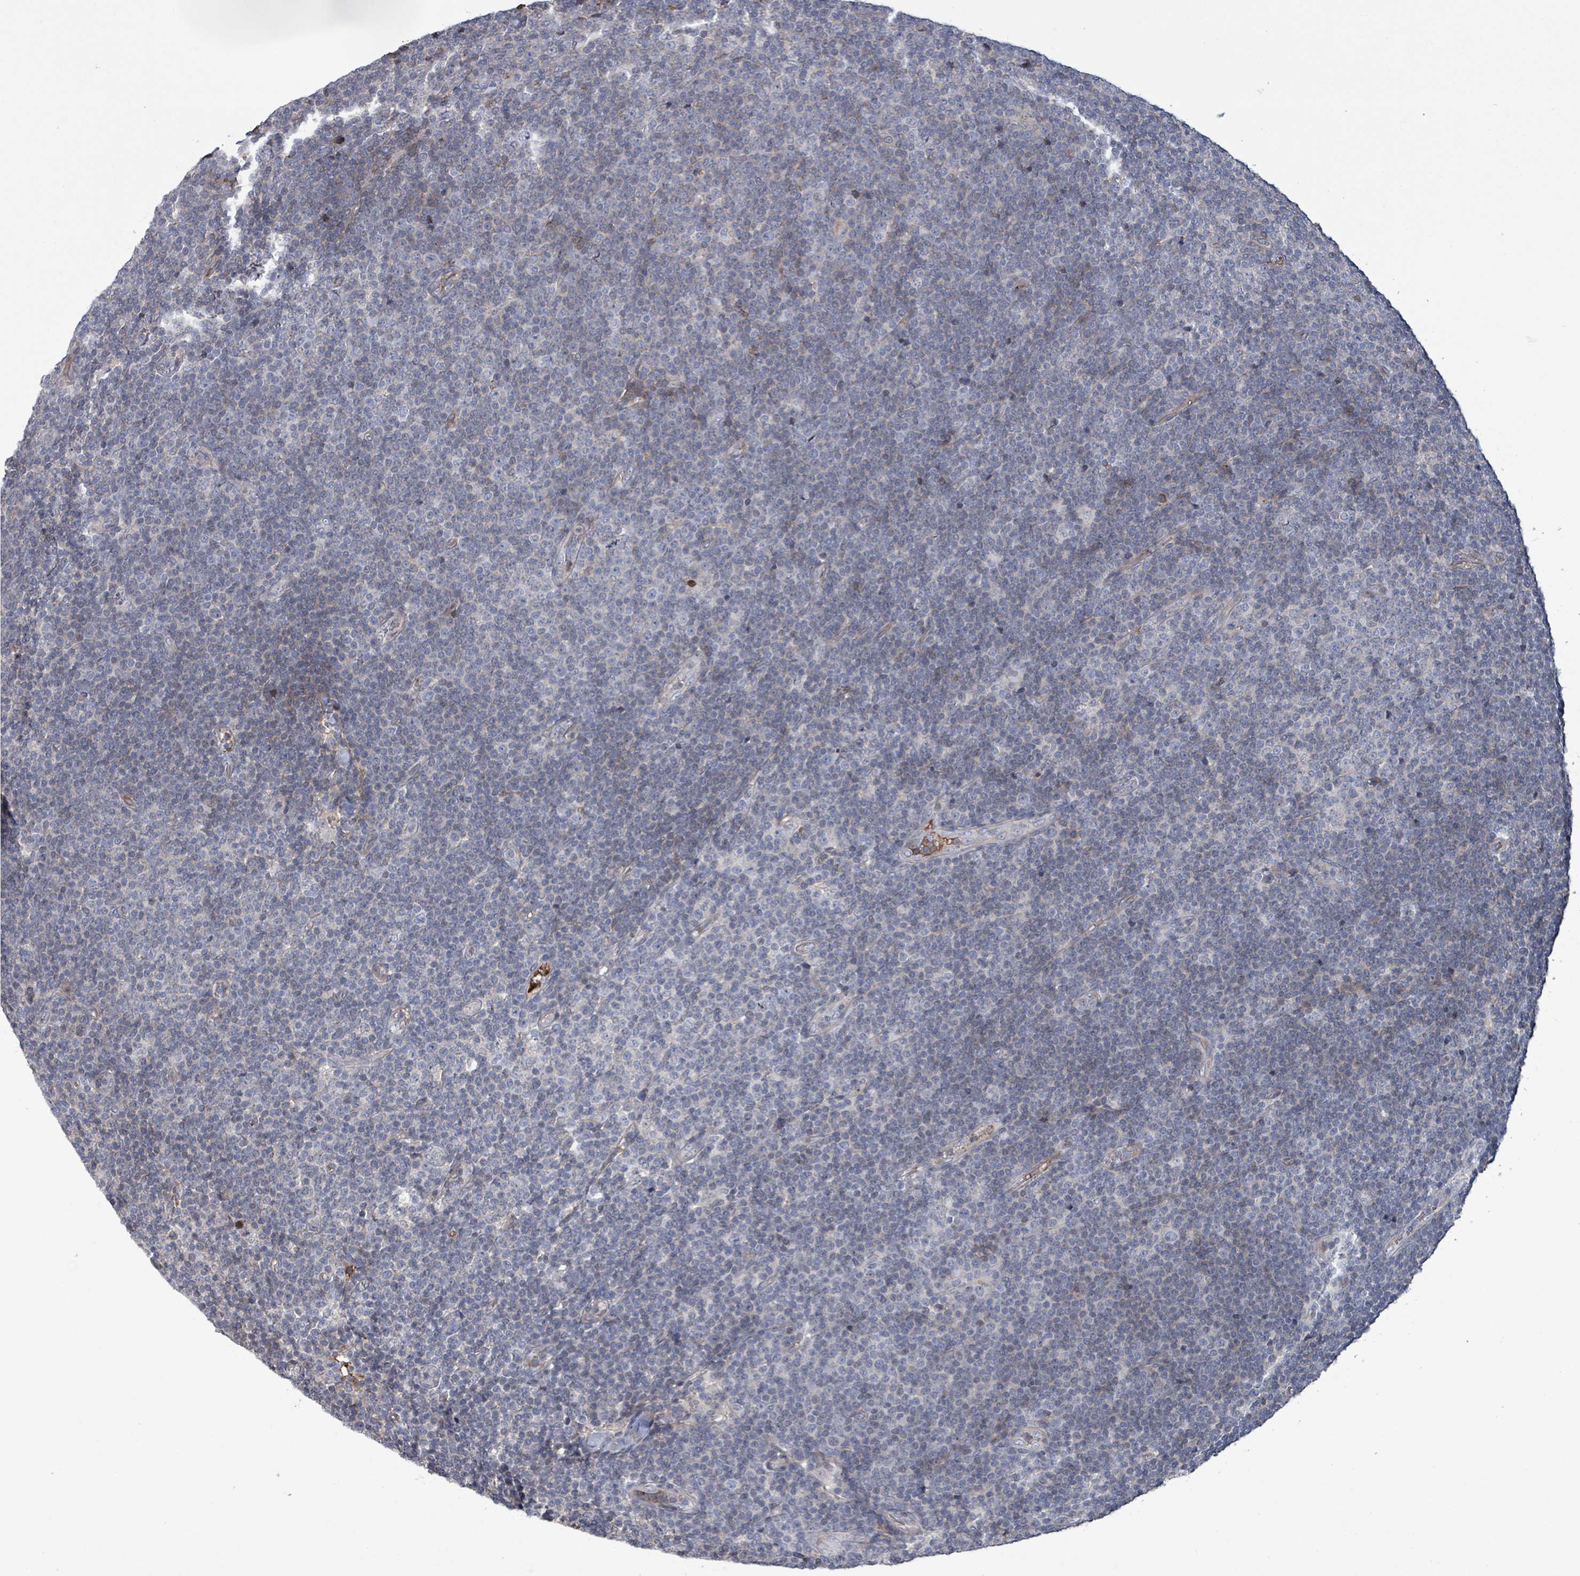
{"staining": {"intensity": "negative", "quantity": "none", "location": "none"}, "tissue": "lymphoma", "cell_type": "Tumor cells", "image_type": "cancer", "snomed": [{"axis": "morphology", "description": "Malignant lymphoma, non-Hodgkin's type, Low grade"}, {"axis": "topography", "description": "Lymph node"}], "caption": "This is a micrograph of immunohistochemistry (IHC) staining of lymphoma, which shows no staining in tumor cells.", "gene": "GRM8", "patient": {"sex": "male", "age": 48}}